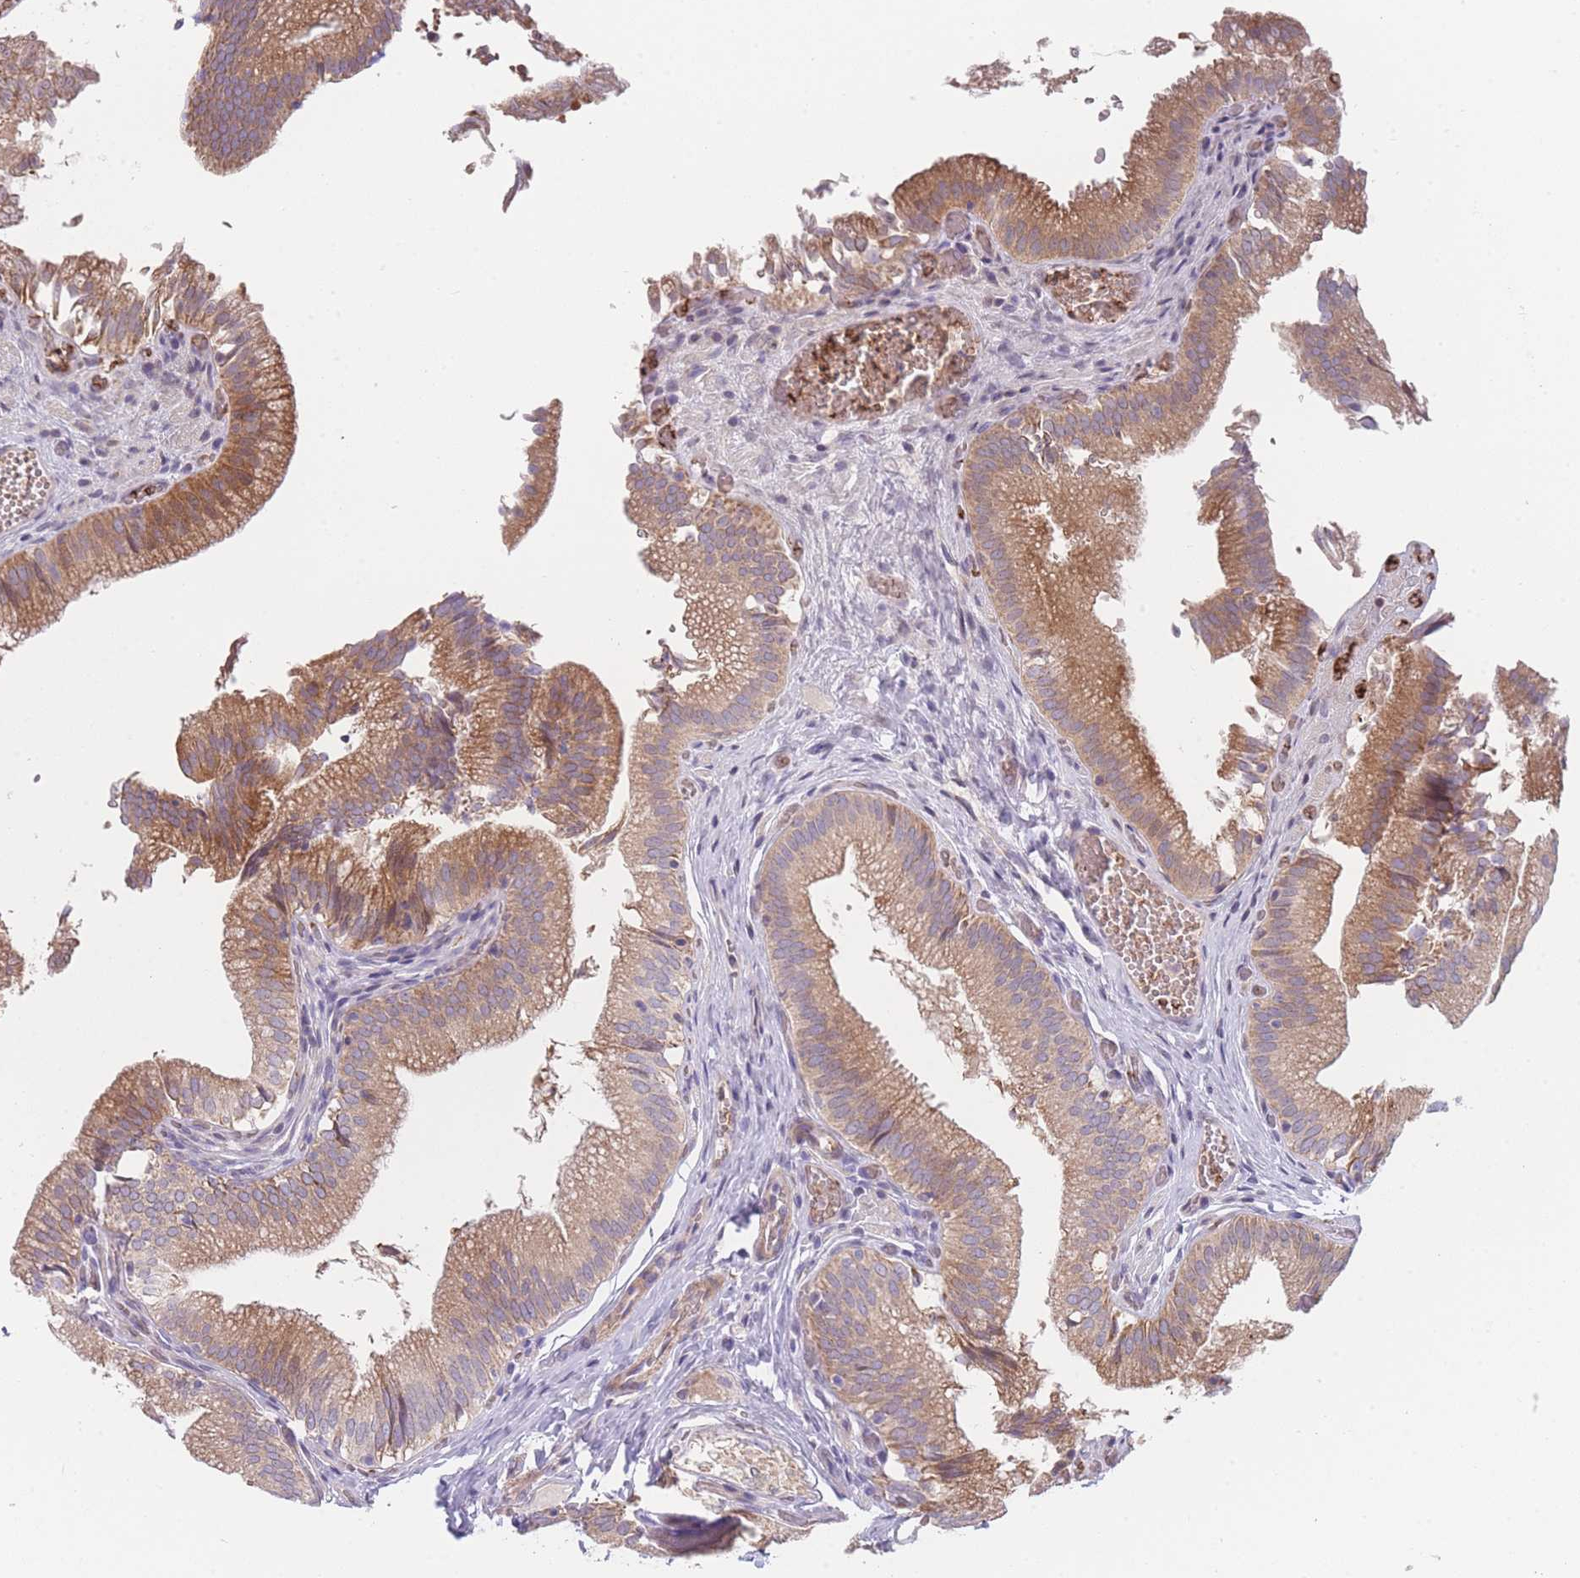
{"staining": {"intensity": "moderate", "quantity": ">75%", "location": "cytoplasmic/membranous"}, "tissue": "gallbladder", "cell_type": "Glandular cells", "image_type": "normal", "snomed": [{"axis": "morphology", "description": "Normal tissue, NOS"}, {"axis": "topography", "description": "Gallbladder"}, {"axis": "topography", "description": "Peripheral nerve tissue"}], "caption": "IHC image of benign gallbladder: gallbladder stained using immunohistochemistry (IHC) displays medium levels of moderate protein expression localized specifically in the cytoplasmic/membranous of glandular cells, appearing as a cytoplasmic/membranous brown color.", "gene": "SMPD4", "patient": {"sex": "male", "age": 17}}